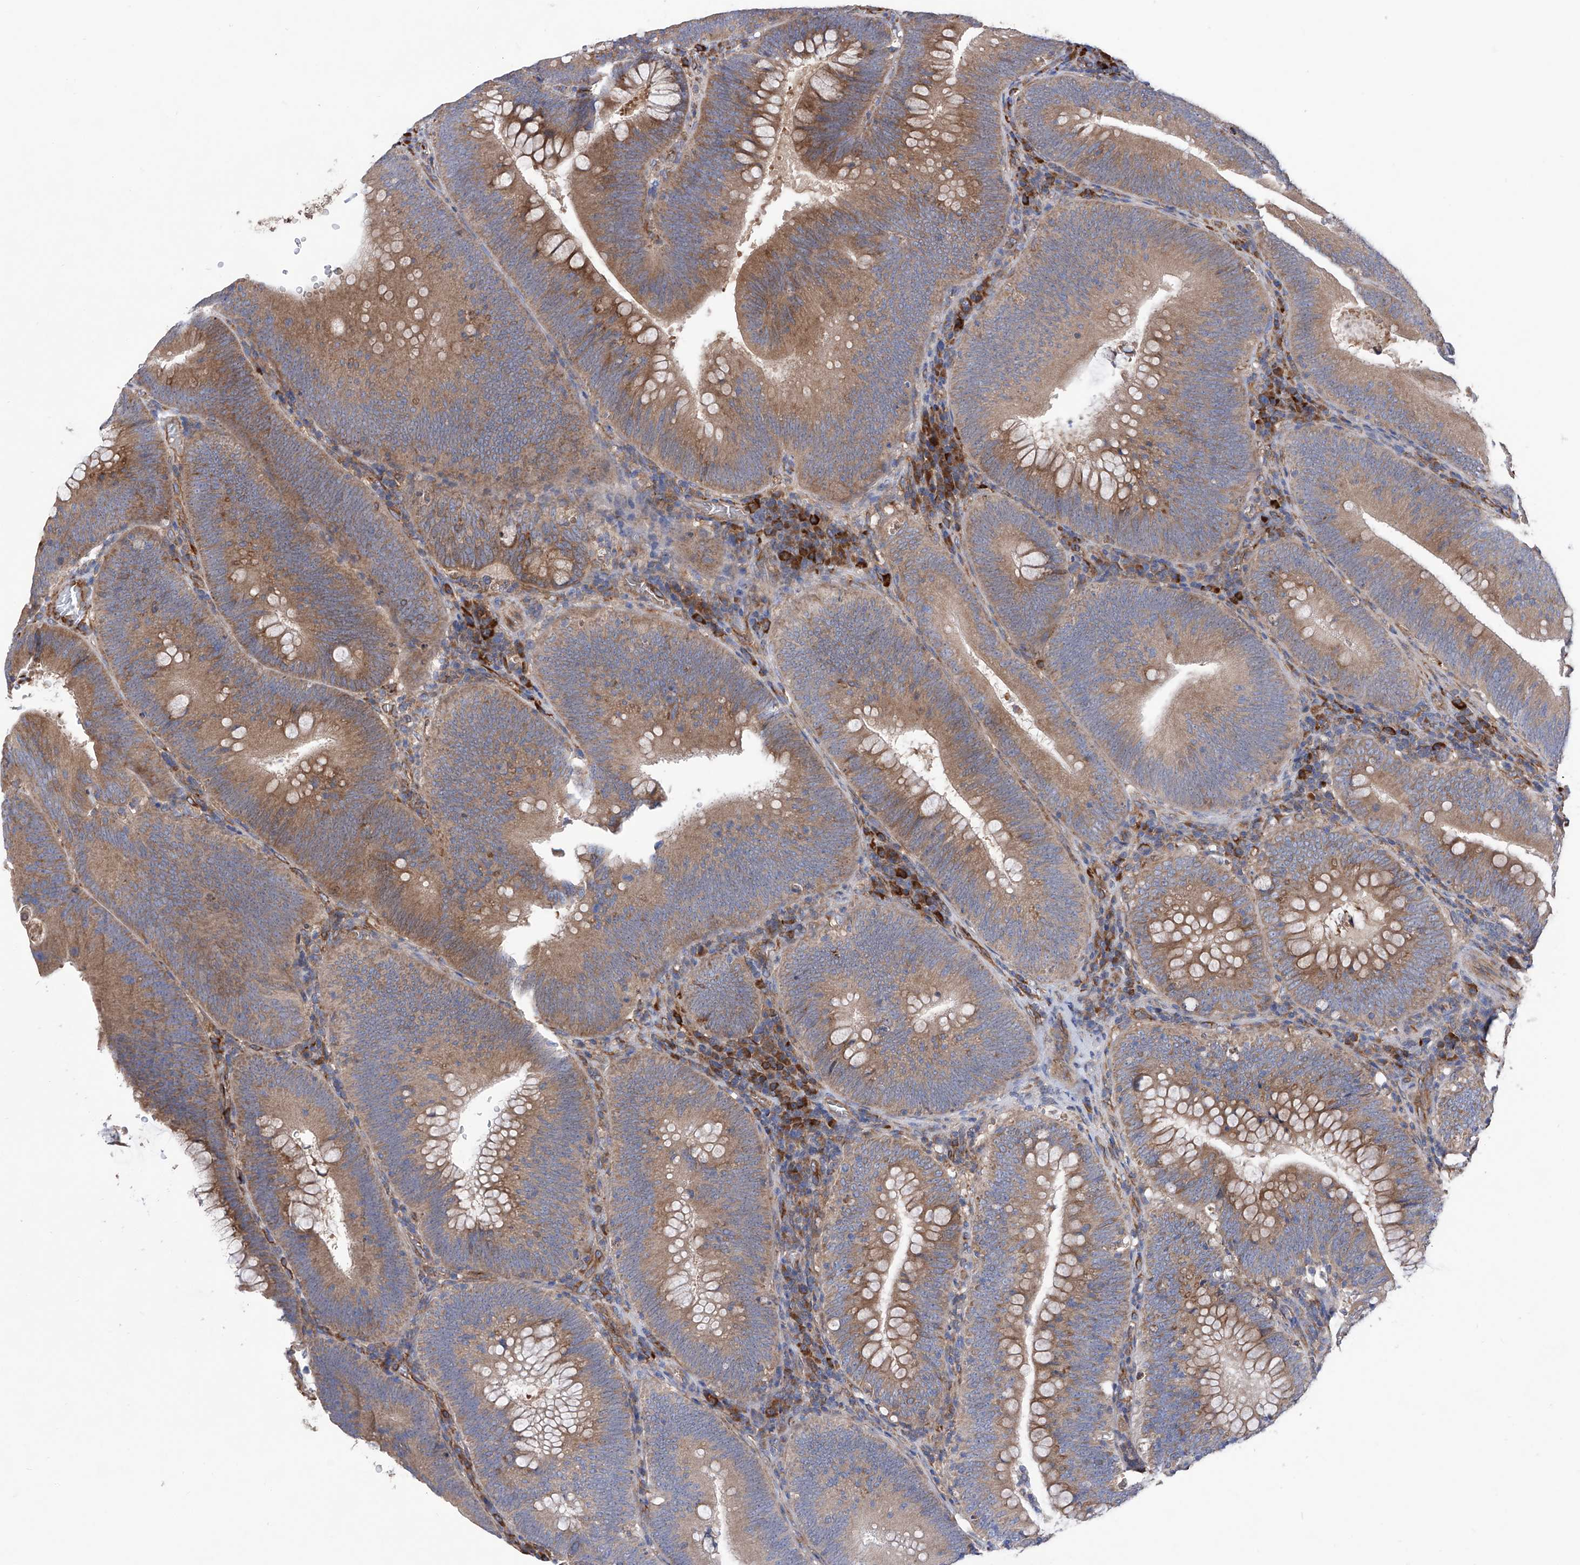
{"staining": {"intensity": "moderate", "quantity": ">75%", "location": "cytoplasmic/membranous"}, "tissue": "colorectal cancer", "cell_type": "Tumor cells", "image_type": "cancer", "snomed": [{"axis": "morphology", "description": "Normal tissue, NOS"}, {"axis": "topography", "description": "Colon"}], "caption": "Colorectal cancer stained for a protein (brown) displays moderate cytoplasmic/membranous positive staining in approximately >75% of tumor cells.", "gene": "INPP5B", "patient": {"sex": "female", "age": 82}}